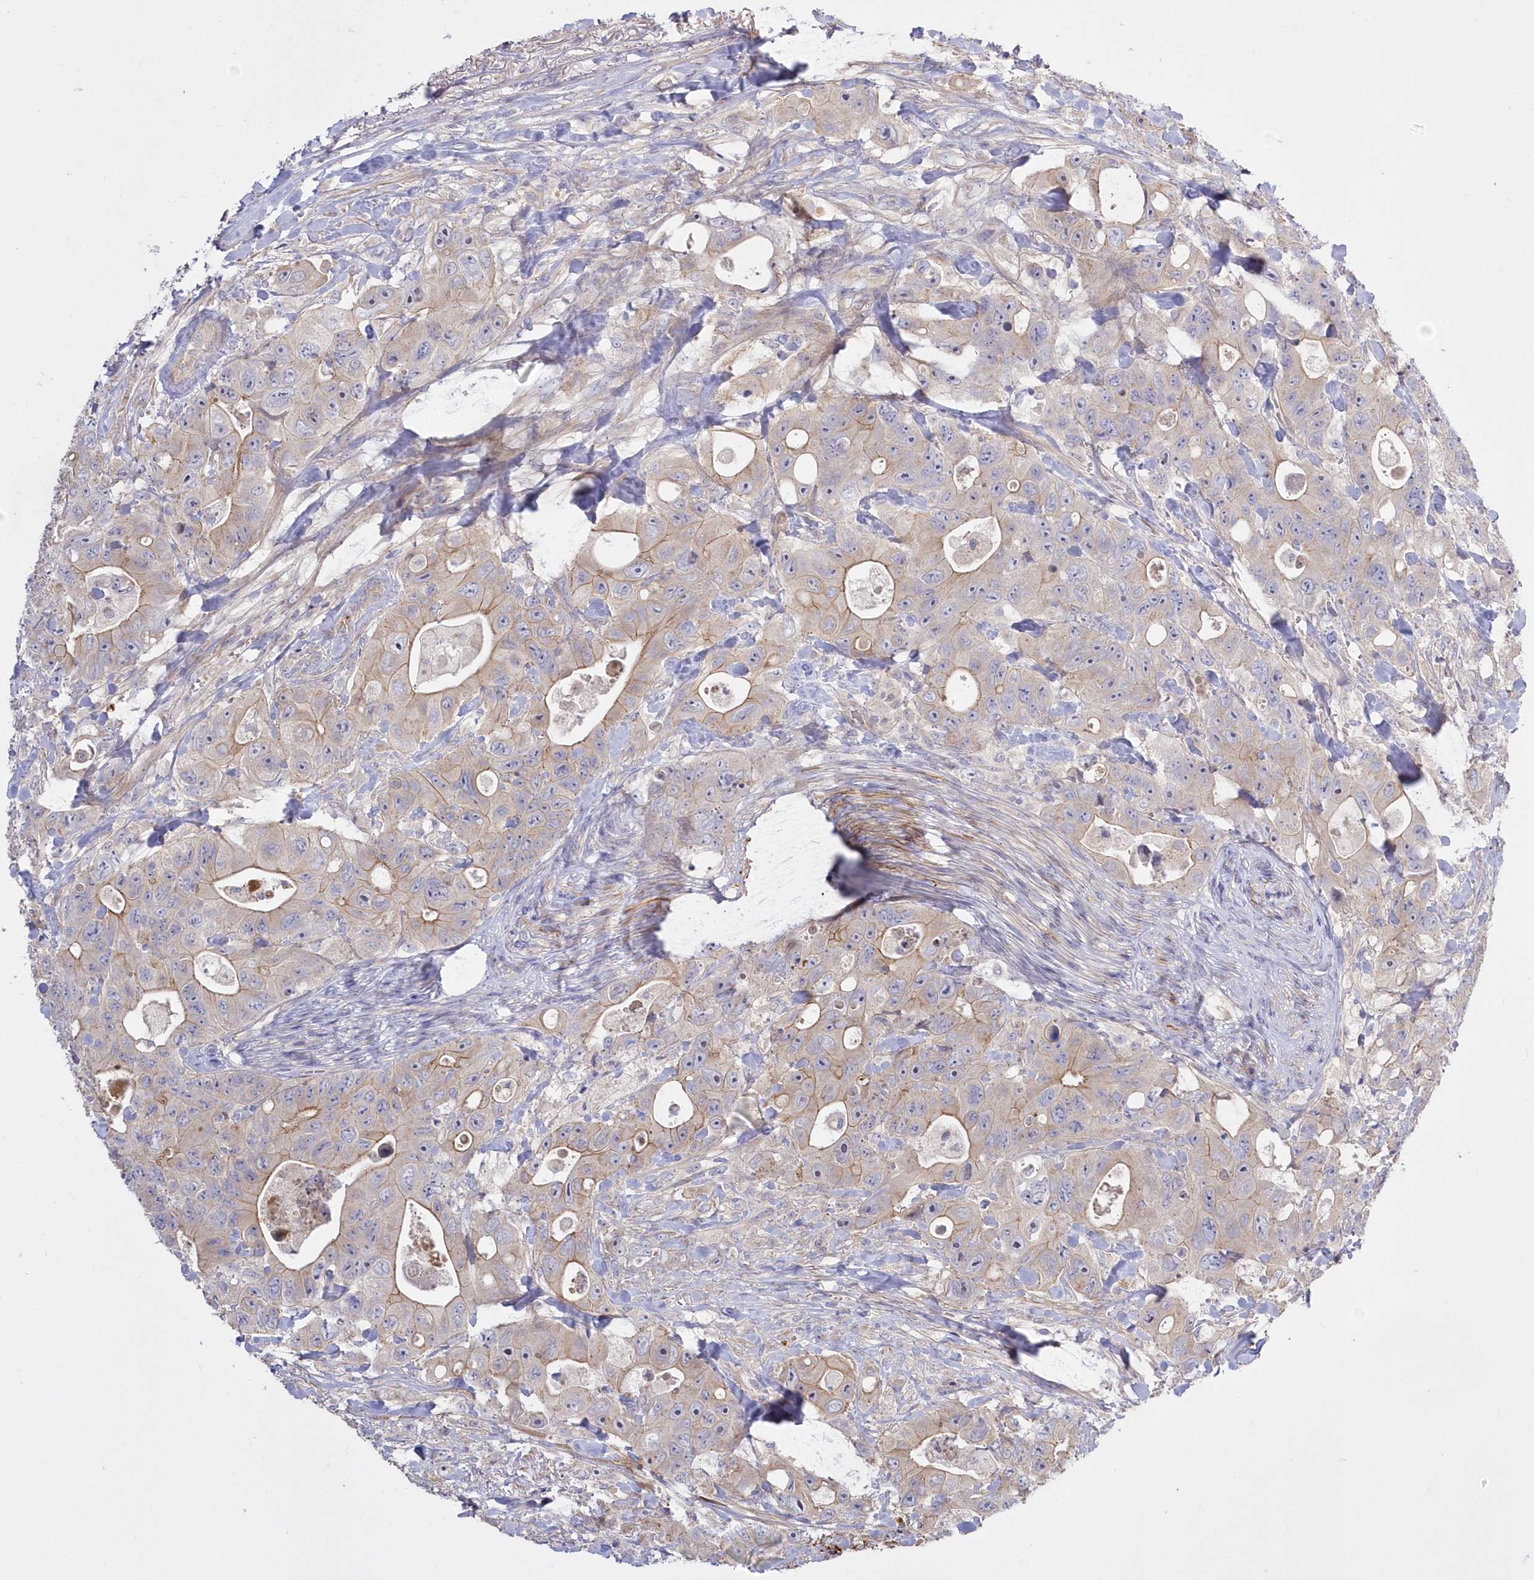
{"staining": {"intensity": "weak", "quantity": "25%-75%", "location": "cytoplasmic/membranous"}, "tissue": "colorectal cancer", "cell_type": "Tumor cells", "image_type": "cancer", "snomed": [{"axis": "morphology", "description": "Adenocarcinoma, NOS"}, {"axis": "topography", "description": "Colon"}], "caption": "Colorectal adenocarcinoma stained for a protein (brown) exhibits weak cytoplasmic/membranous positive staining in about 25%-75% of tumor cells.", "gene": "WBP1L", "patient": {"sex": "female", "age": 46}}